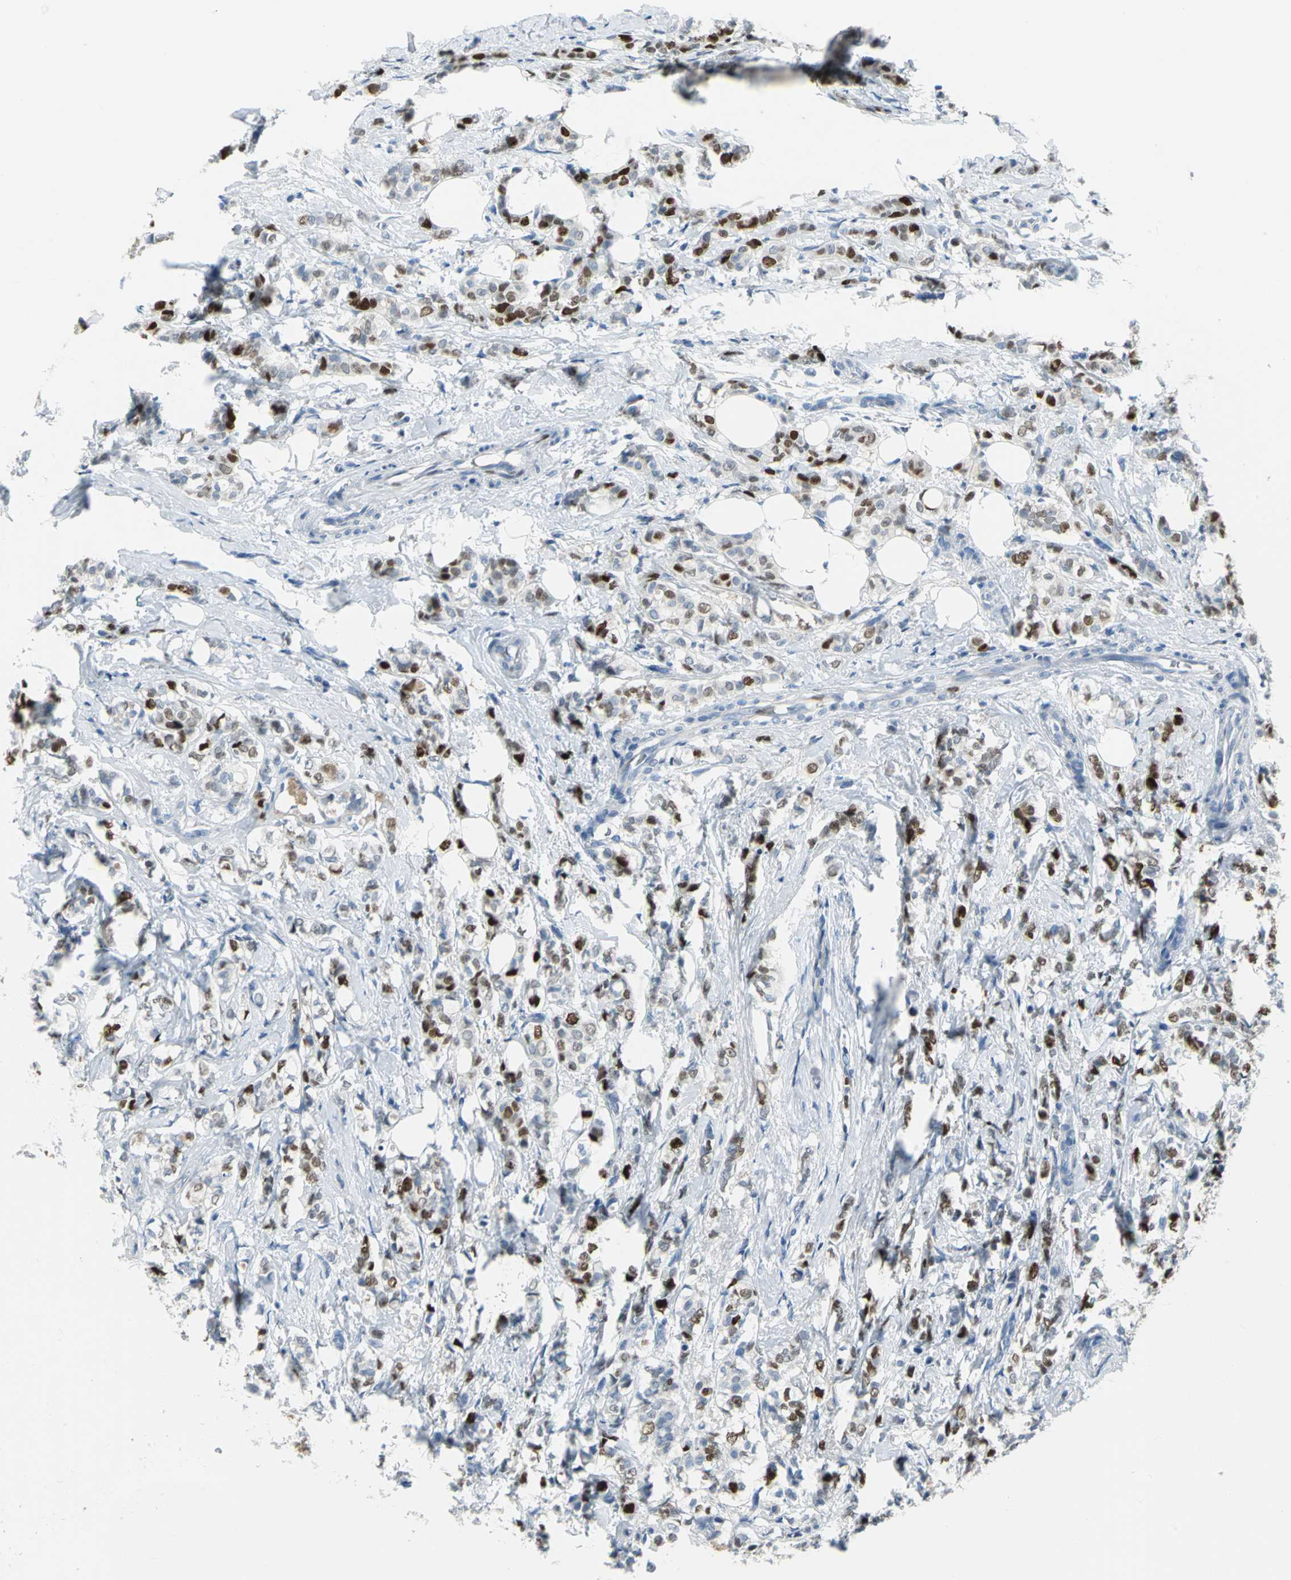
{"staining": {"intensity": "strong", "quantity": ">75%", "location": "nuclear"}, "tissue": "breast cancer", "cell_type": "Tumor cells", "image_type": "cancer", "snomed": [{"axis": "morphology", "description": "Lobular carcinoma"}, {"axis": "topography", "description": "Breast"}], "caption": "Breast cancer (lobular carcinoma) stained with a brown dye shows strong nuclear positive staining in approximately >75% of tumor cells.", "gene": "MCM4", "patient": {"sex": "female", "age": 60}}